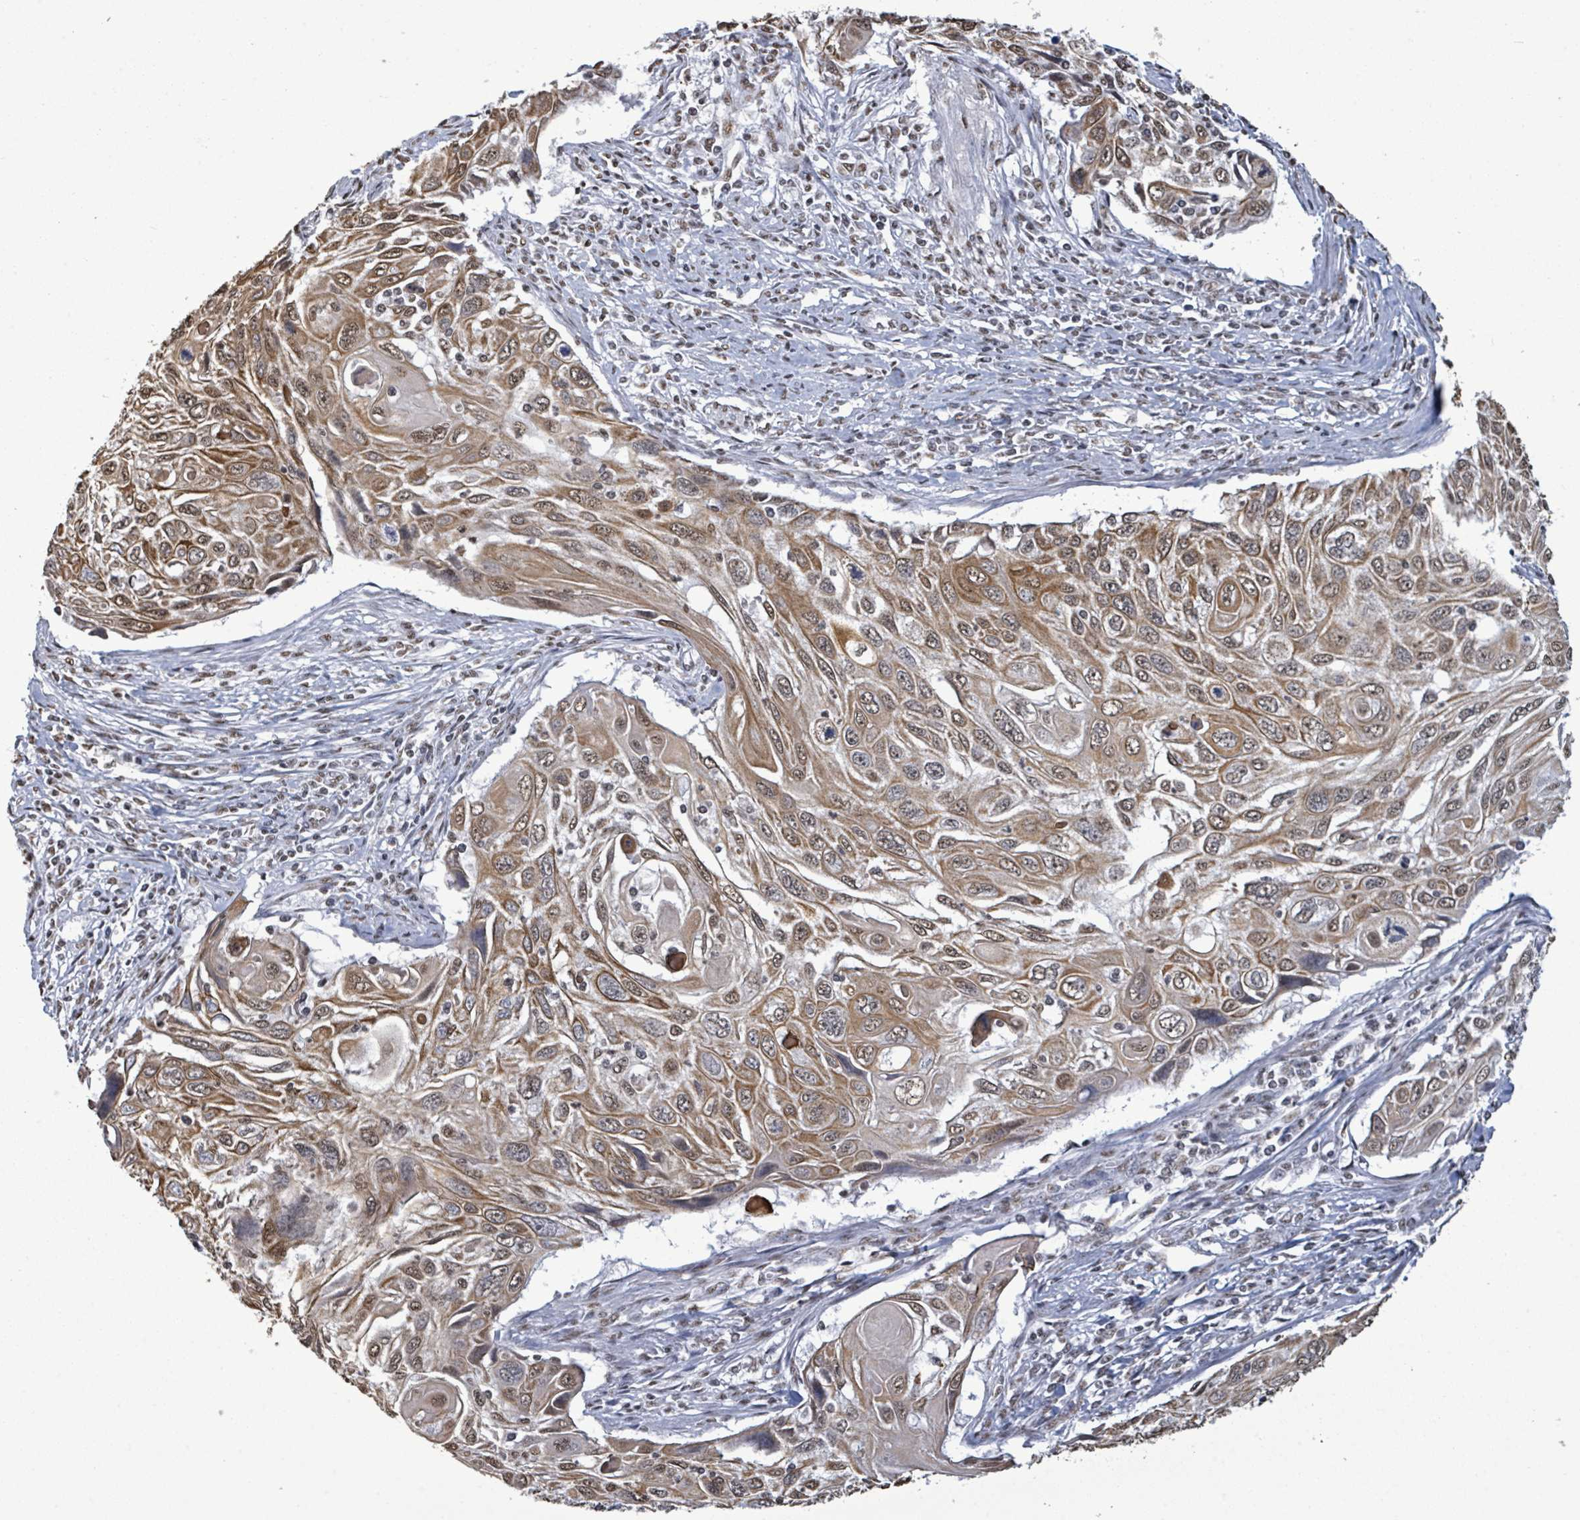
{"staining": {"intensity": "moderate", "quantity": ">75%", "location": "cytoplasmic/membranous,nuclear"}, "tissue": "cervical cancer", "cell_type": "Tumor cells", "image_type": "cancer", "snomed": [{"axis": "morphology", "description": "Squamous cell carcinoma, NOS"}, {"axis": "topography", "description": "Cervix"}], "caption": "Cervical cancer (squamous cell carcinoma) was stained to show a protein in brown. There is medium levels of moderate cytoplasmic/membranous and nuclear staining in about >75% of tumor cells. The protein of interest is stained brown, and the nuclei are stained in blue (DAB IHC with brightfield microscopy, high magnification).", "gene": "SAMD14", "patient": {"sex": "female", "age": 70}}